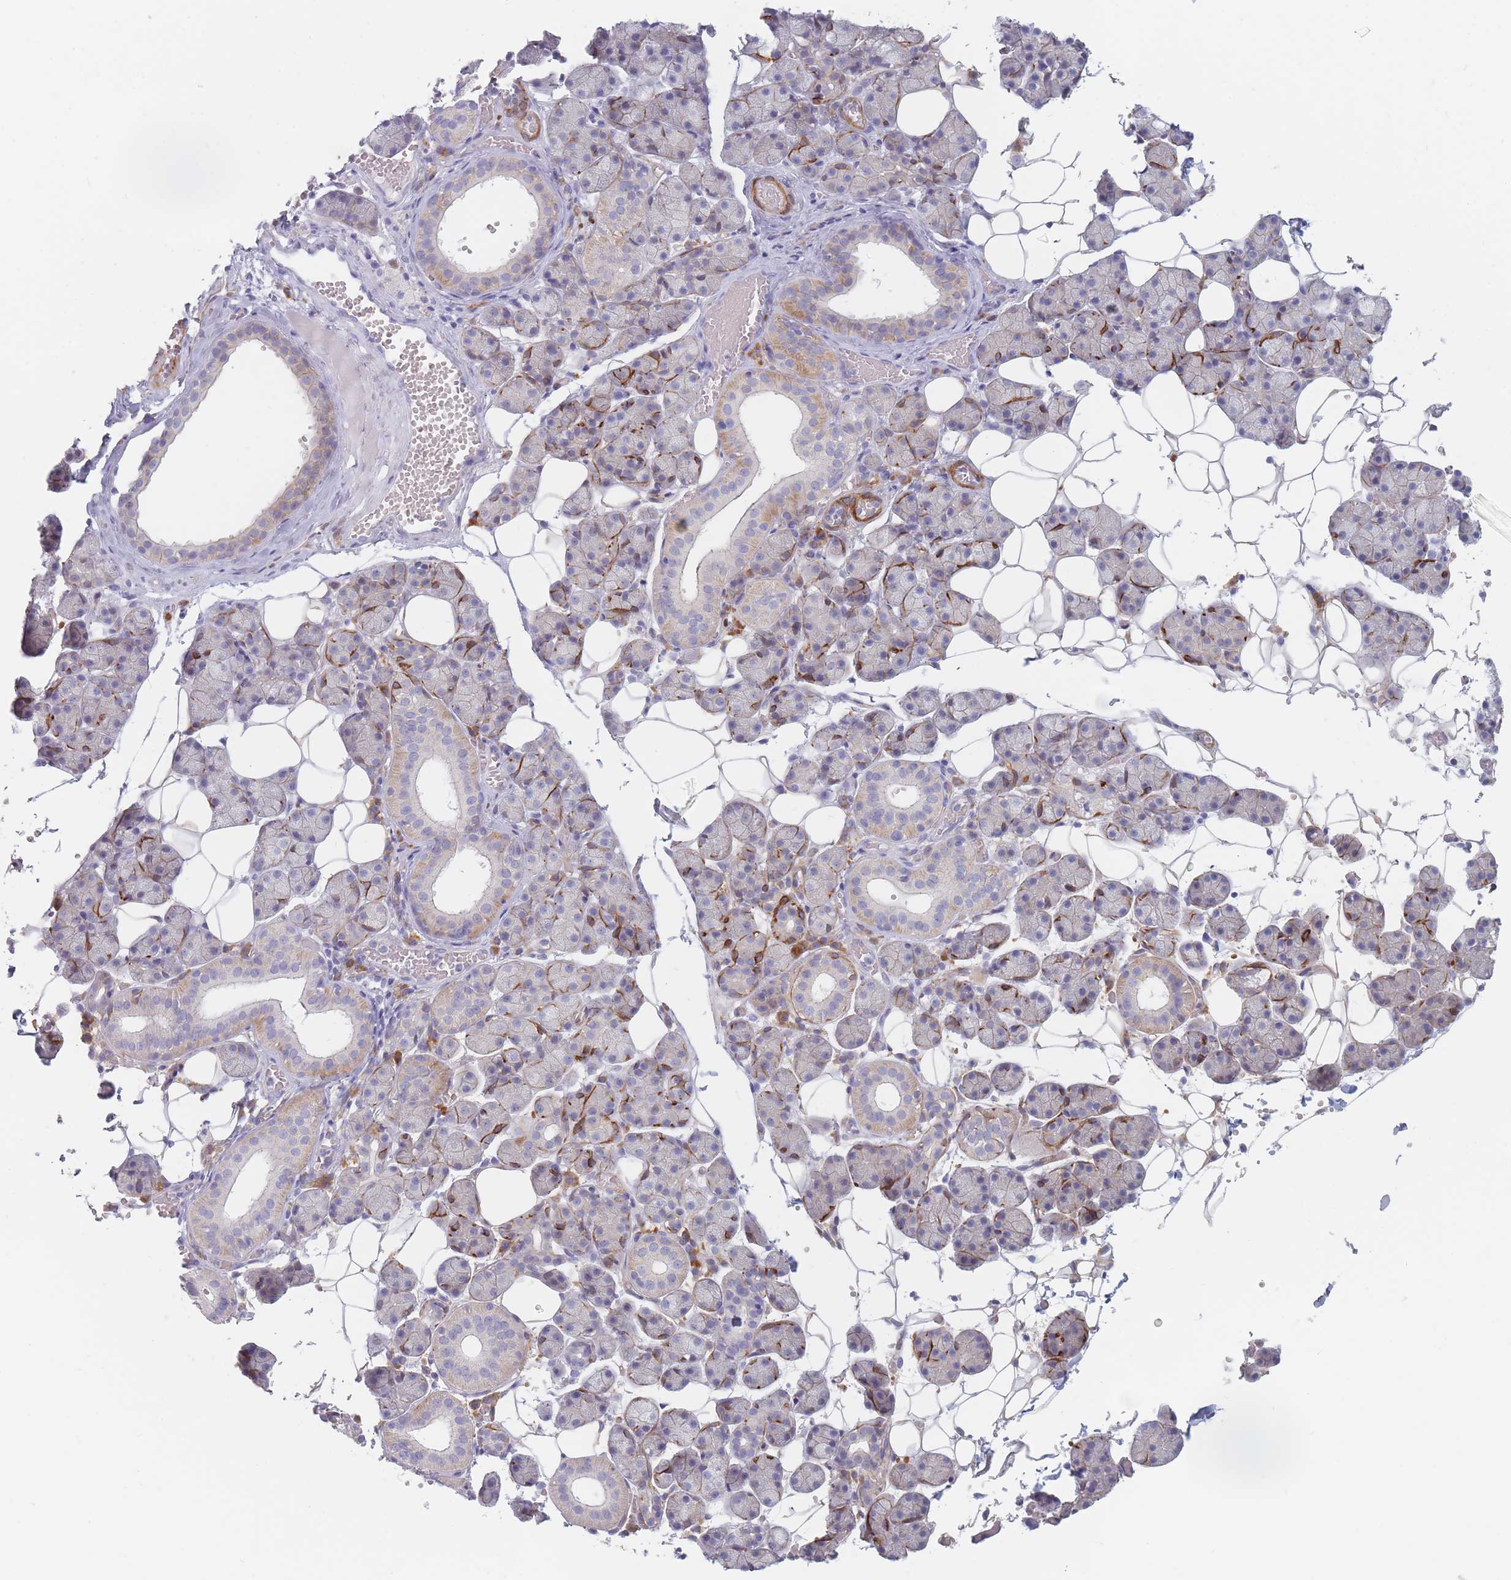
{"staining": {"intensity": "weak", "quantity": "<25%", "location": "cytoplasmic/membranous"}, "tissue": "salivary gland", "cell_type": "Glandular cells", "image_type": "normal", "snomed": [{"axis": "morphology", "description": "Normal tissue, NOS"}, {"axis": "topography", "description": "Salivary gland"}], "caption": "The histopathology image reveals no staining of glandular cells in benign salivary gland. (DAB immunohistochemistry (IHC) with hematoxylin counter stain).", "gene": "ERBIN", "patient": {"sex": "female", "age": 33}}